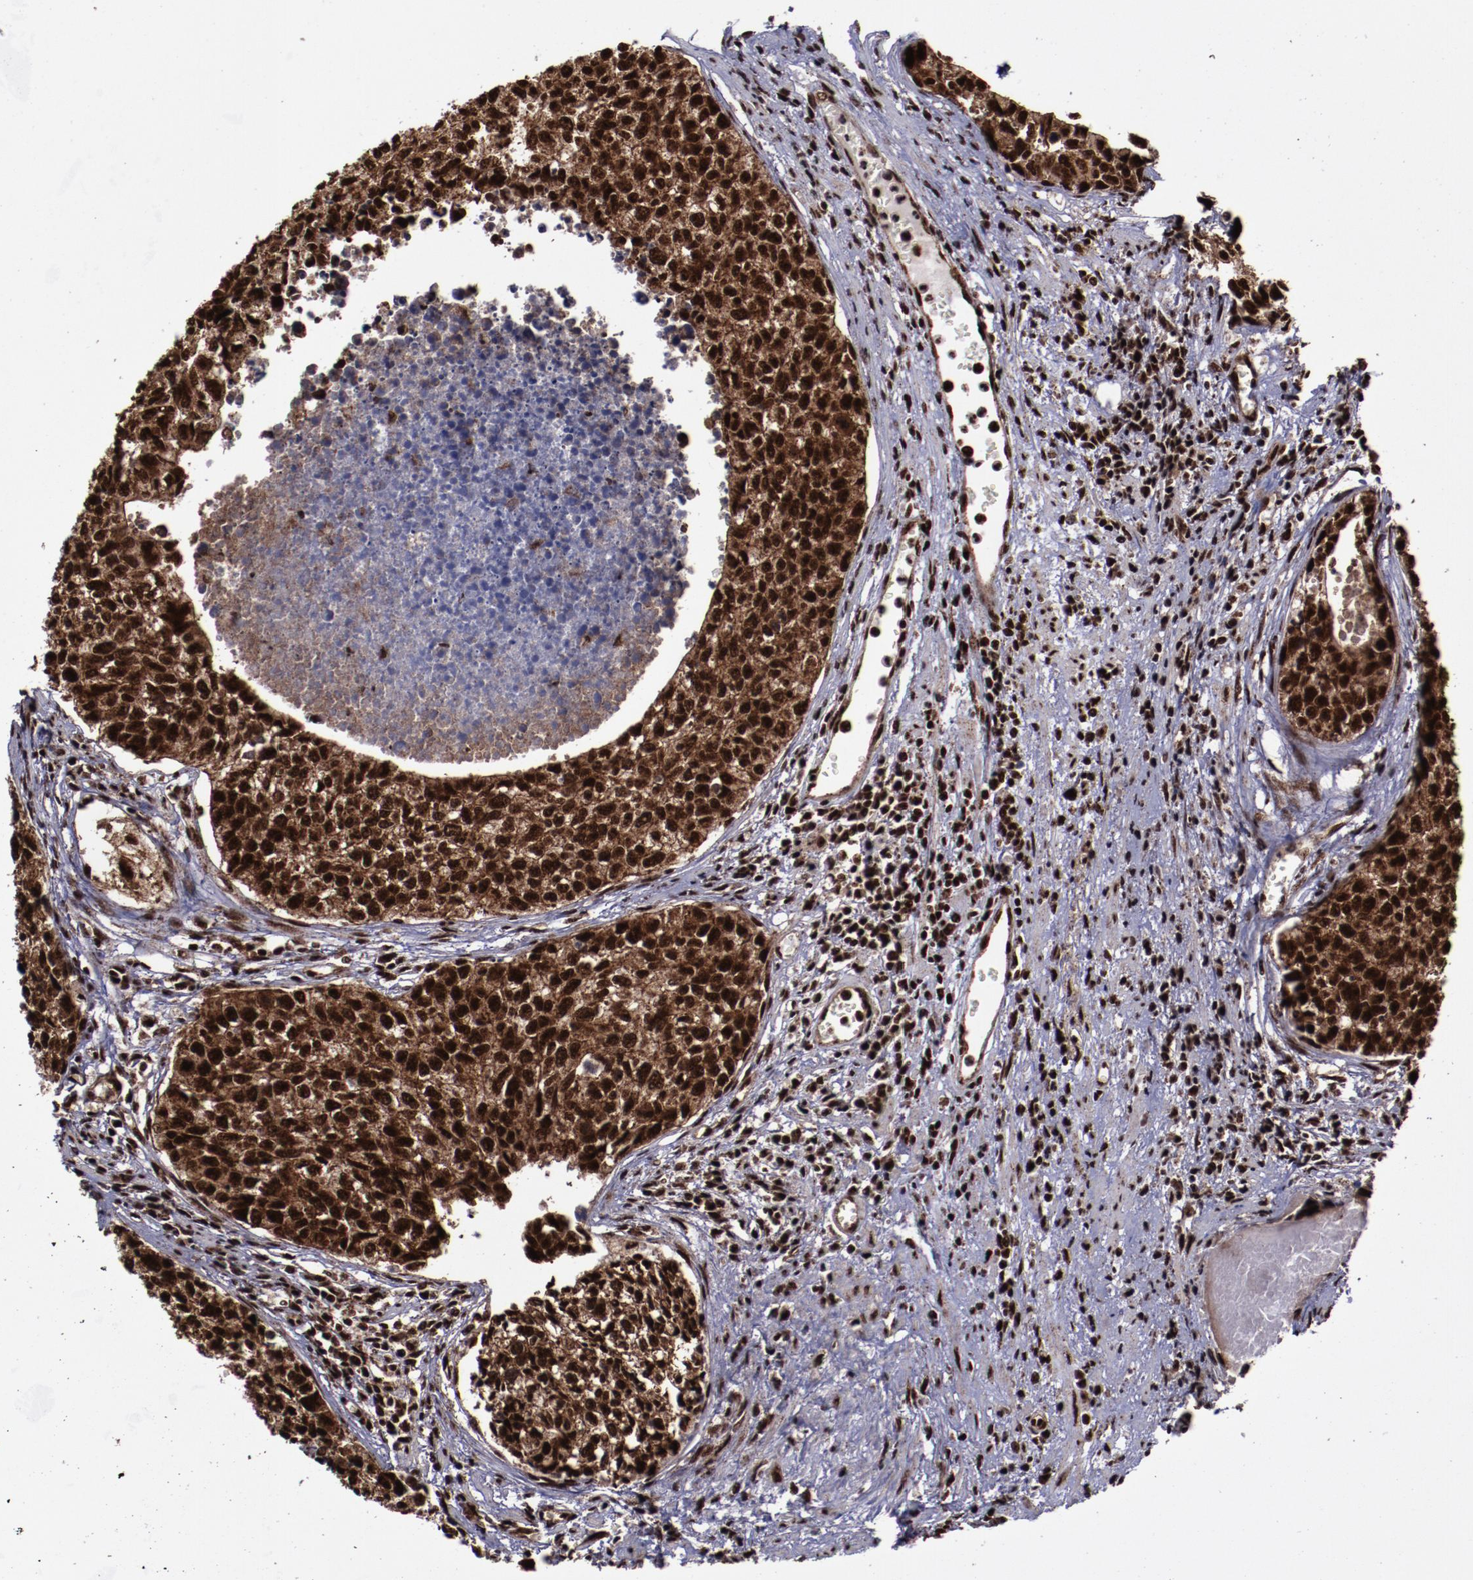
{"staining": {"intensity": "strong", "quantity": ">75%", "location": "cytoplasmic/membranous,nuclear"}, "tissue": "urothelial cancer", "cell_type": "Tumor cells", "image_type": "cancer", "snomed": [{"axis": "morphology", "description": "Urothelial carcinoma, High grade"}, {"axis": "topography", "description": "Urinary bladder"}], "caption": "Immunohistochemistry (IHC) staining of urothelial cancer, which displays high levels of strong cytoplasmic/membranous and nuclear staining in approximately >75% of tumor cells indicating strong cytoplasmic/membranous and nuclear protein staining. The staining was performed using DAB (brown) for protein detection and nuclei were counterstained in hematoxylin (blue).", "gene": "SNW1", "patient": {"sex": "male", "age": 81}}